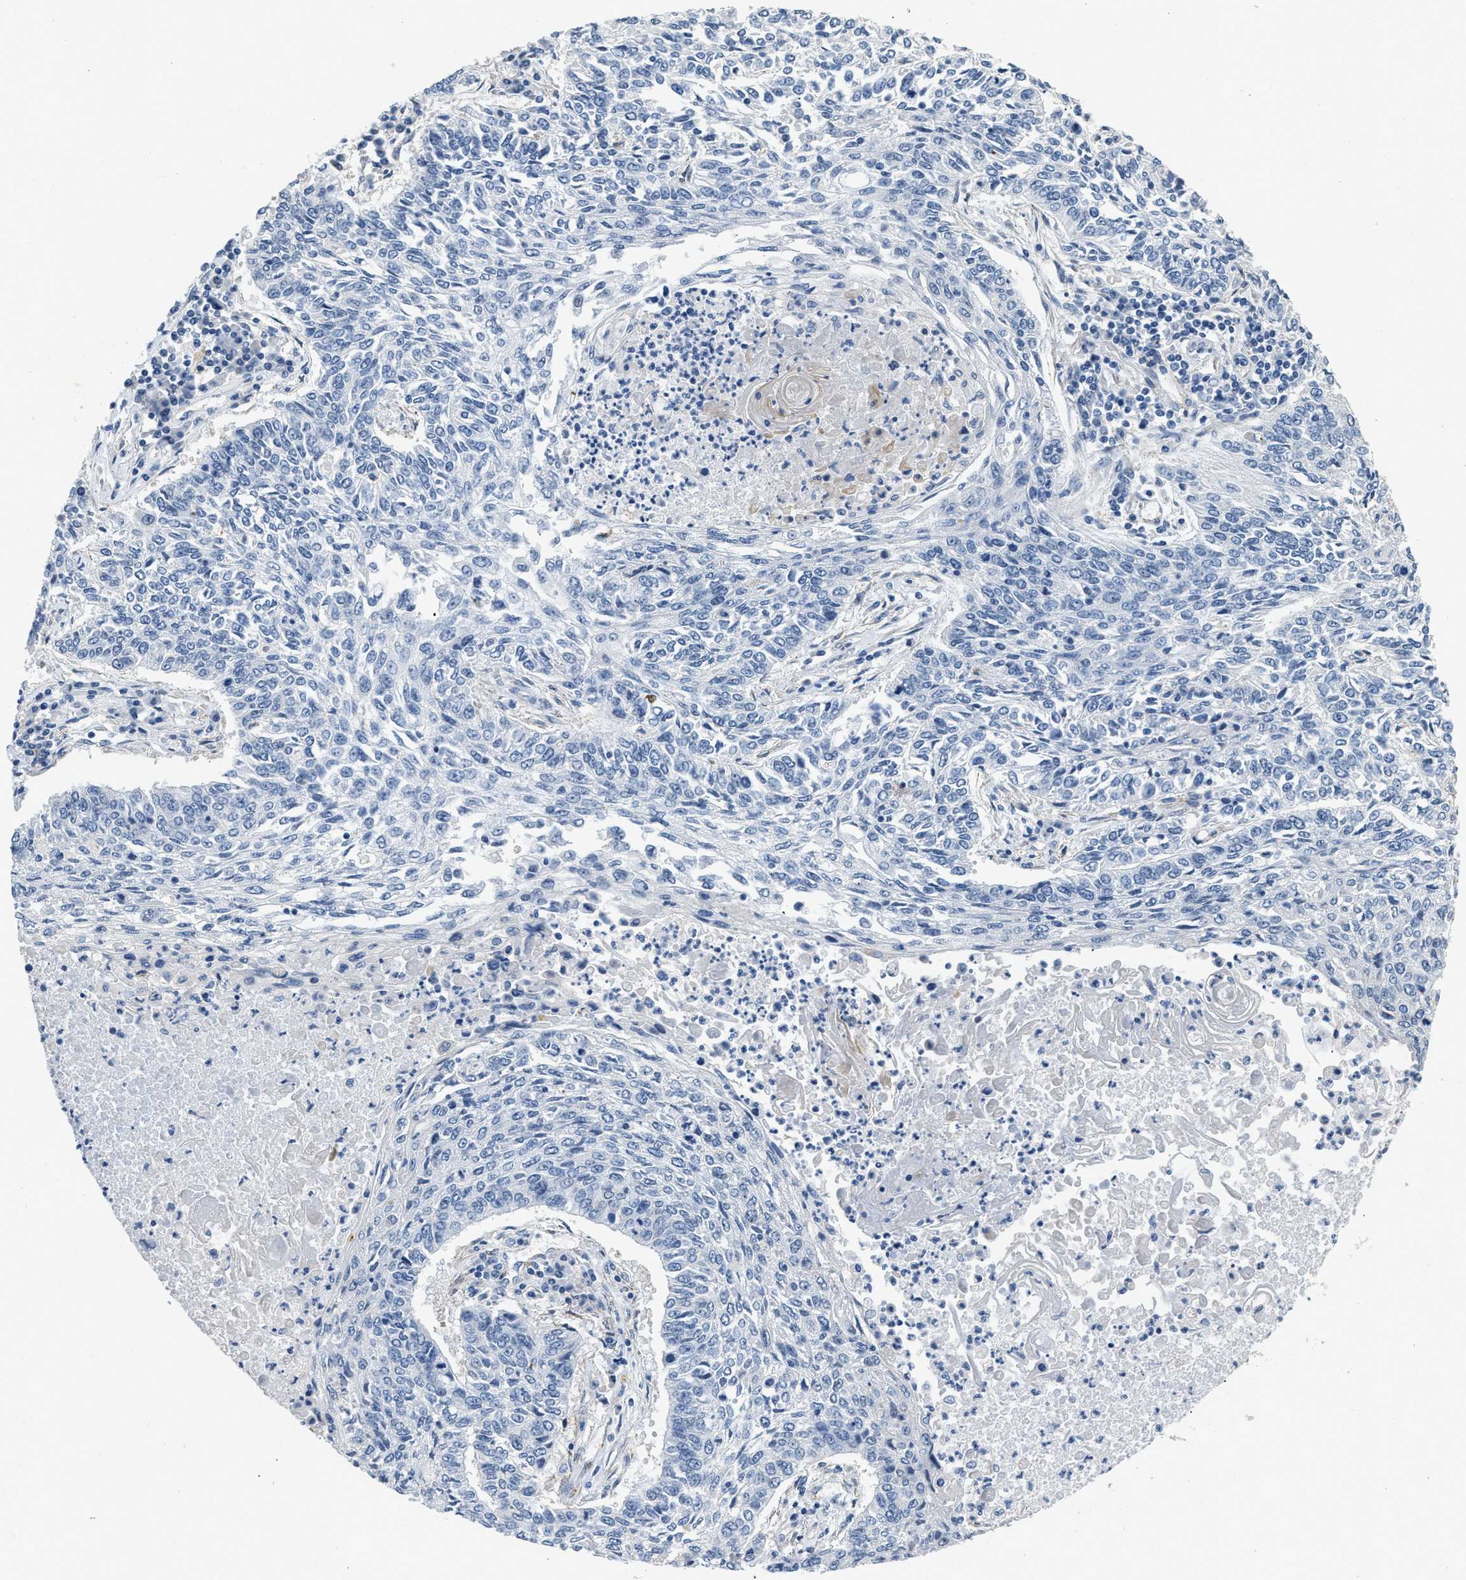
{"staining": {"intensity": "negative", "quantity": "none", "location": "none"}, "tissue": "lung cancer", "cell_type": "Tumor cells", "image_type": "cancer", "snomed": [{"axis": "morphology", "description": "Normal tissue, NOS"}, {"axis": "morphology", "description": "Squamous cell carcinoma, NOS"}, {"axis": "topography", "description": "Cartilage tissue"}, {"axis": "topography", "description": "Bronchus"}, {"axis": "topography", "description": "Lung"}], "caption": "IHC of human lung cancer exhibits no staining in tumor cells.", "gene": "PDGFRA", "patient": {"sex": "female", "age": 49}}